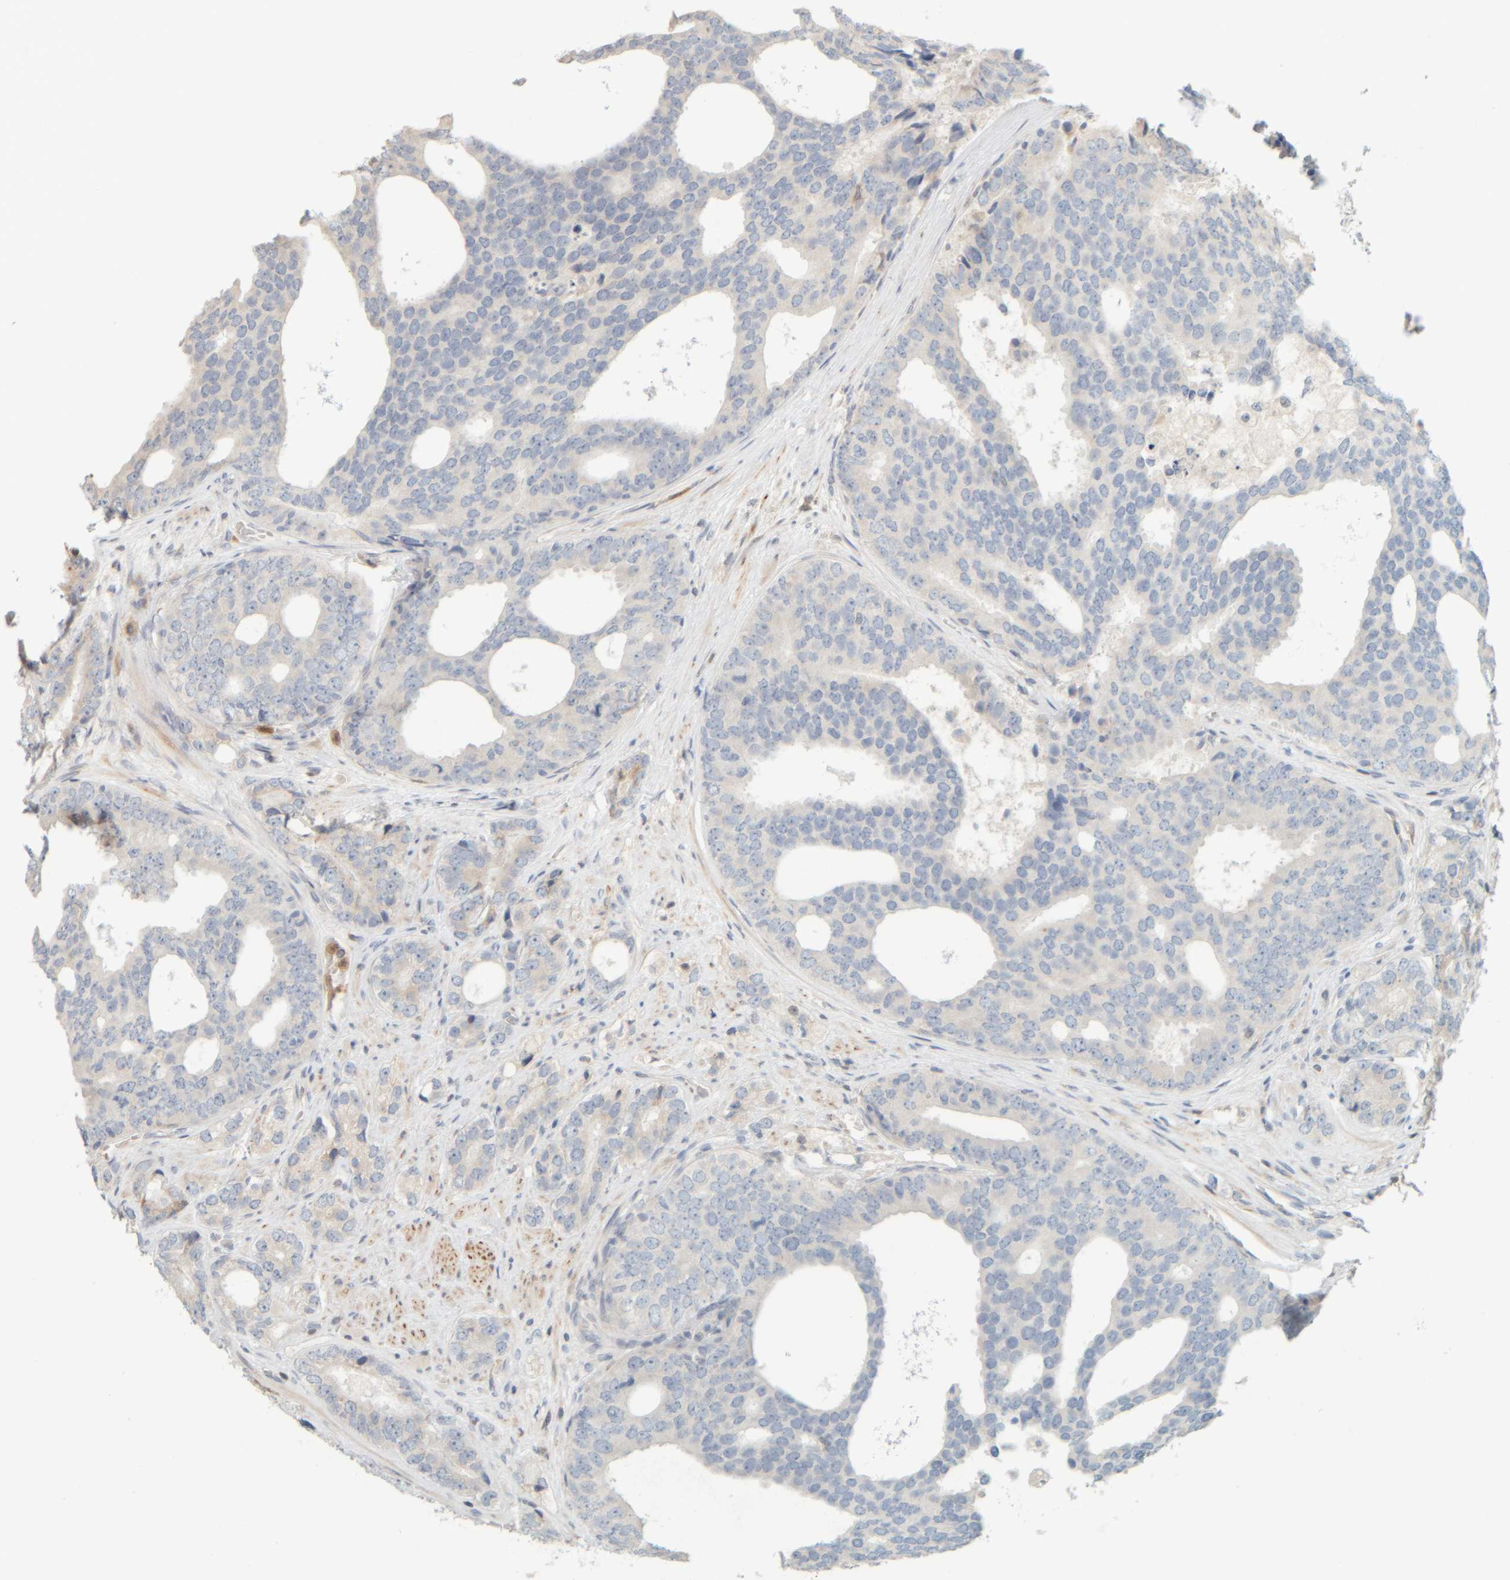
{"staining": {"intensity": "negative", "quantity": "none", "location": "none"}, "tissue": "prostate cancer", "cell_type": "Tumor cells", "image_type": "cancer", "snomed": [{"axis": "morphology", "description": "Adenocarcinoma, High grade"}, {"axis": "topography", "description": "Prostate"}], "caption": "Human prostate cancer (adenocarcinoma (high-grade)) stained for a protein using IHC demonstrates no expression in tumor cells.", "gene": "PTGES3L-AARSD1", "patient": {"sex": "male", "age": 56}}